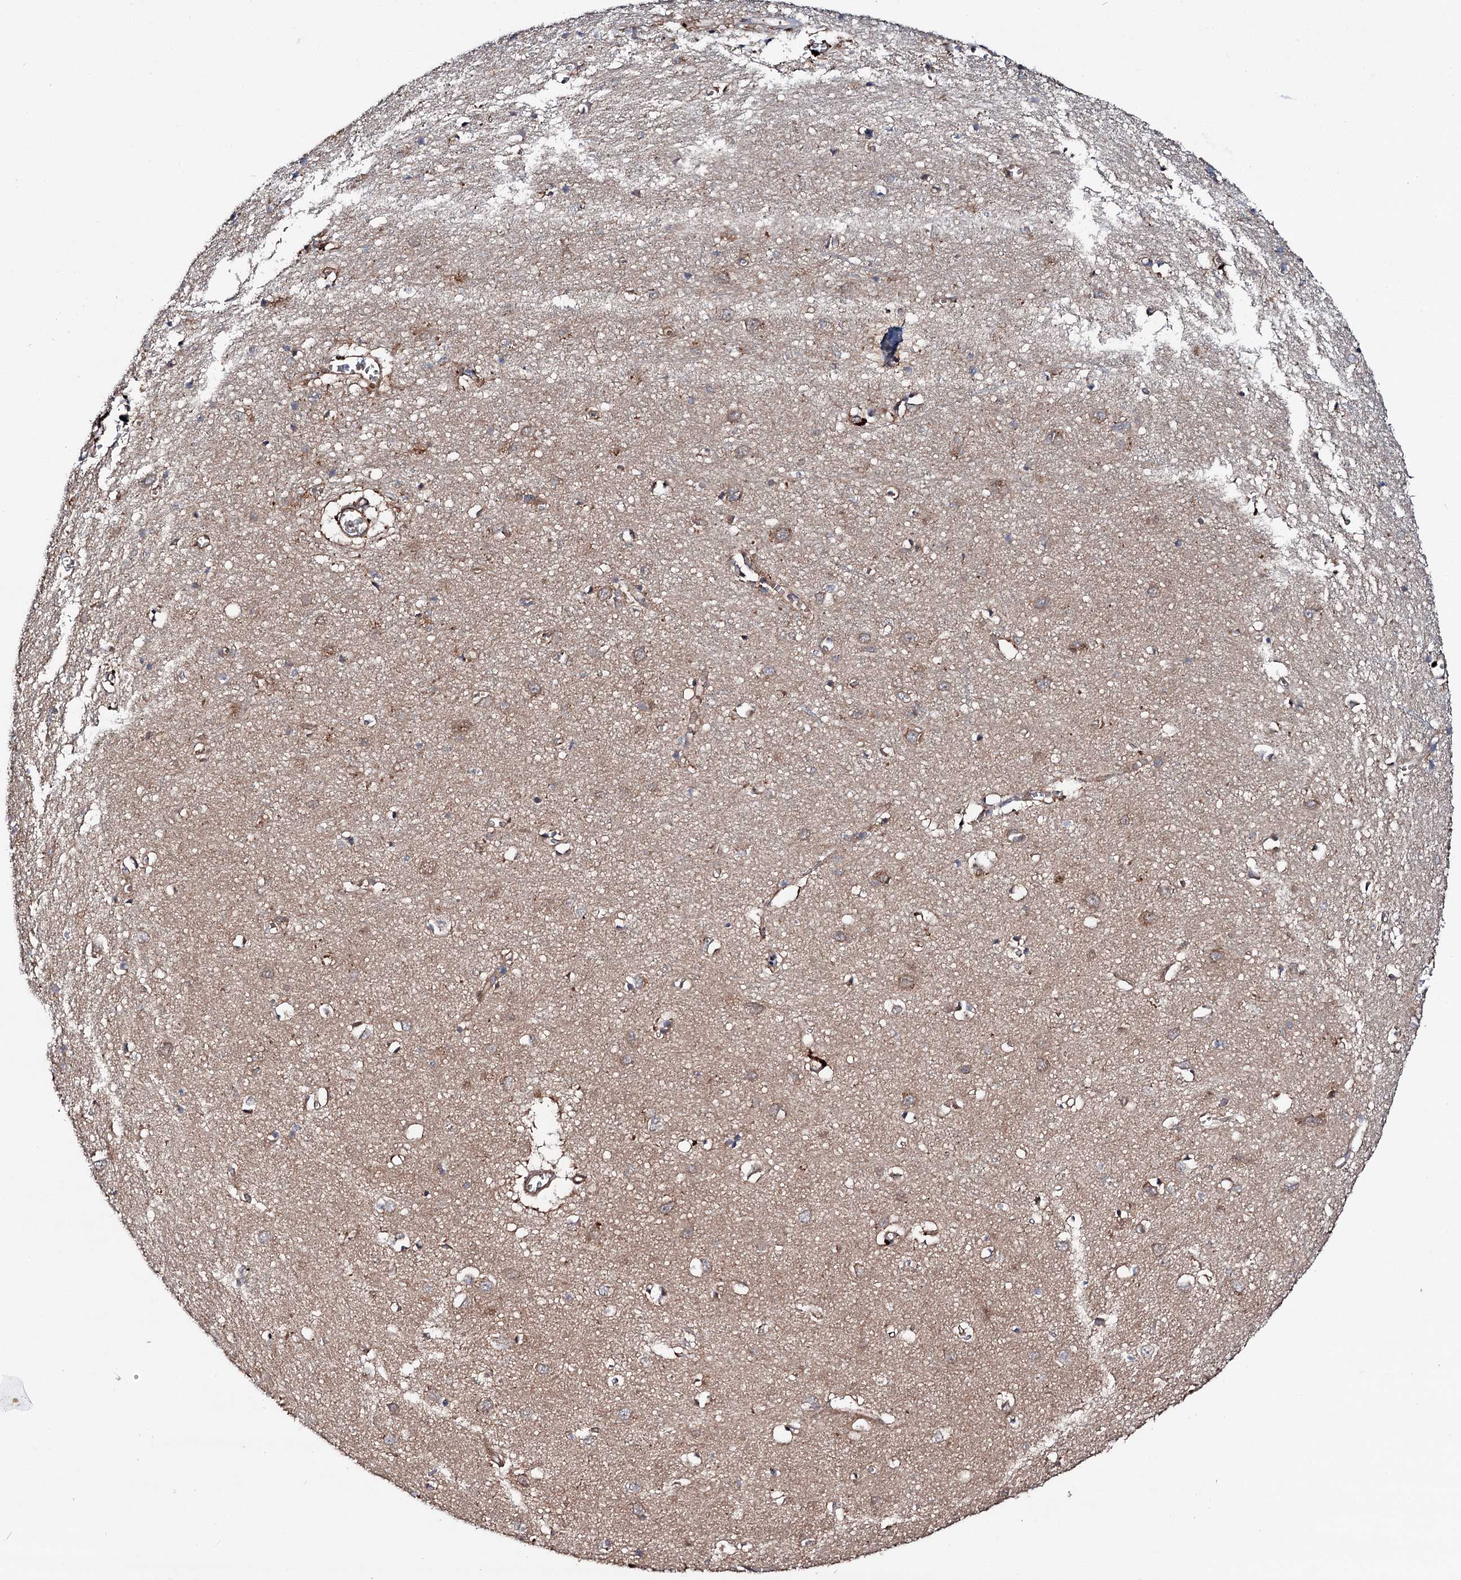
{"staining": {"intensity": "strong", "quantity": ">75%", "location": "cytoplasmic/membranous"}, "tissue": "cerebral cortex", "cell_type": "Endothelial cells", "image_type": "normal", "snomed": [{"axis": "morphology", "description": "Normal tissue, NOS"}, {"axis": "topography", "description": "Cerebral cortex"}], "caption": "Immunohistochemical staining of normal cerebral cortex demonstrates >75% levels of strong cytoplasmic/membranous protein positivity in approximately >75% of endothelial cells.", "gene": "ADGRG4", "patient": {"sex": "female", "age": 64}}